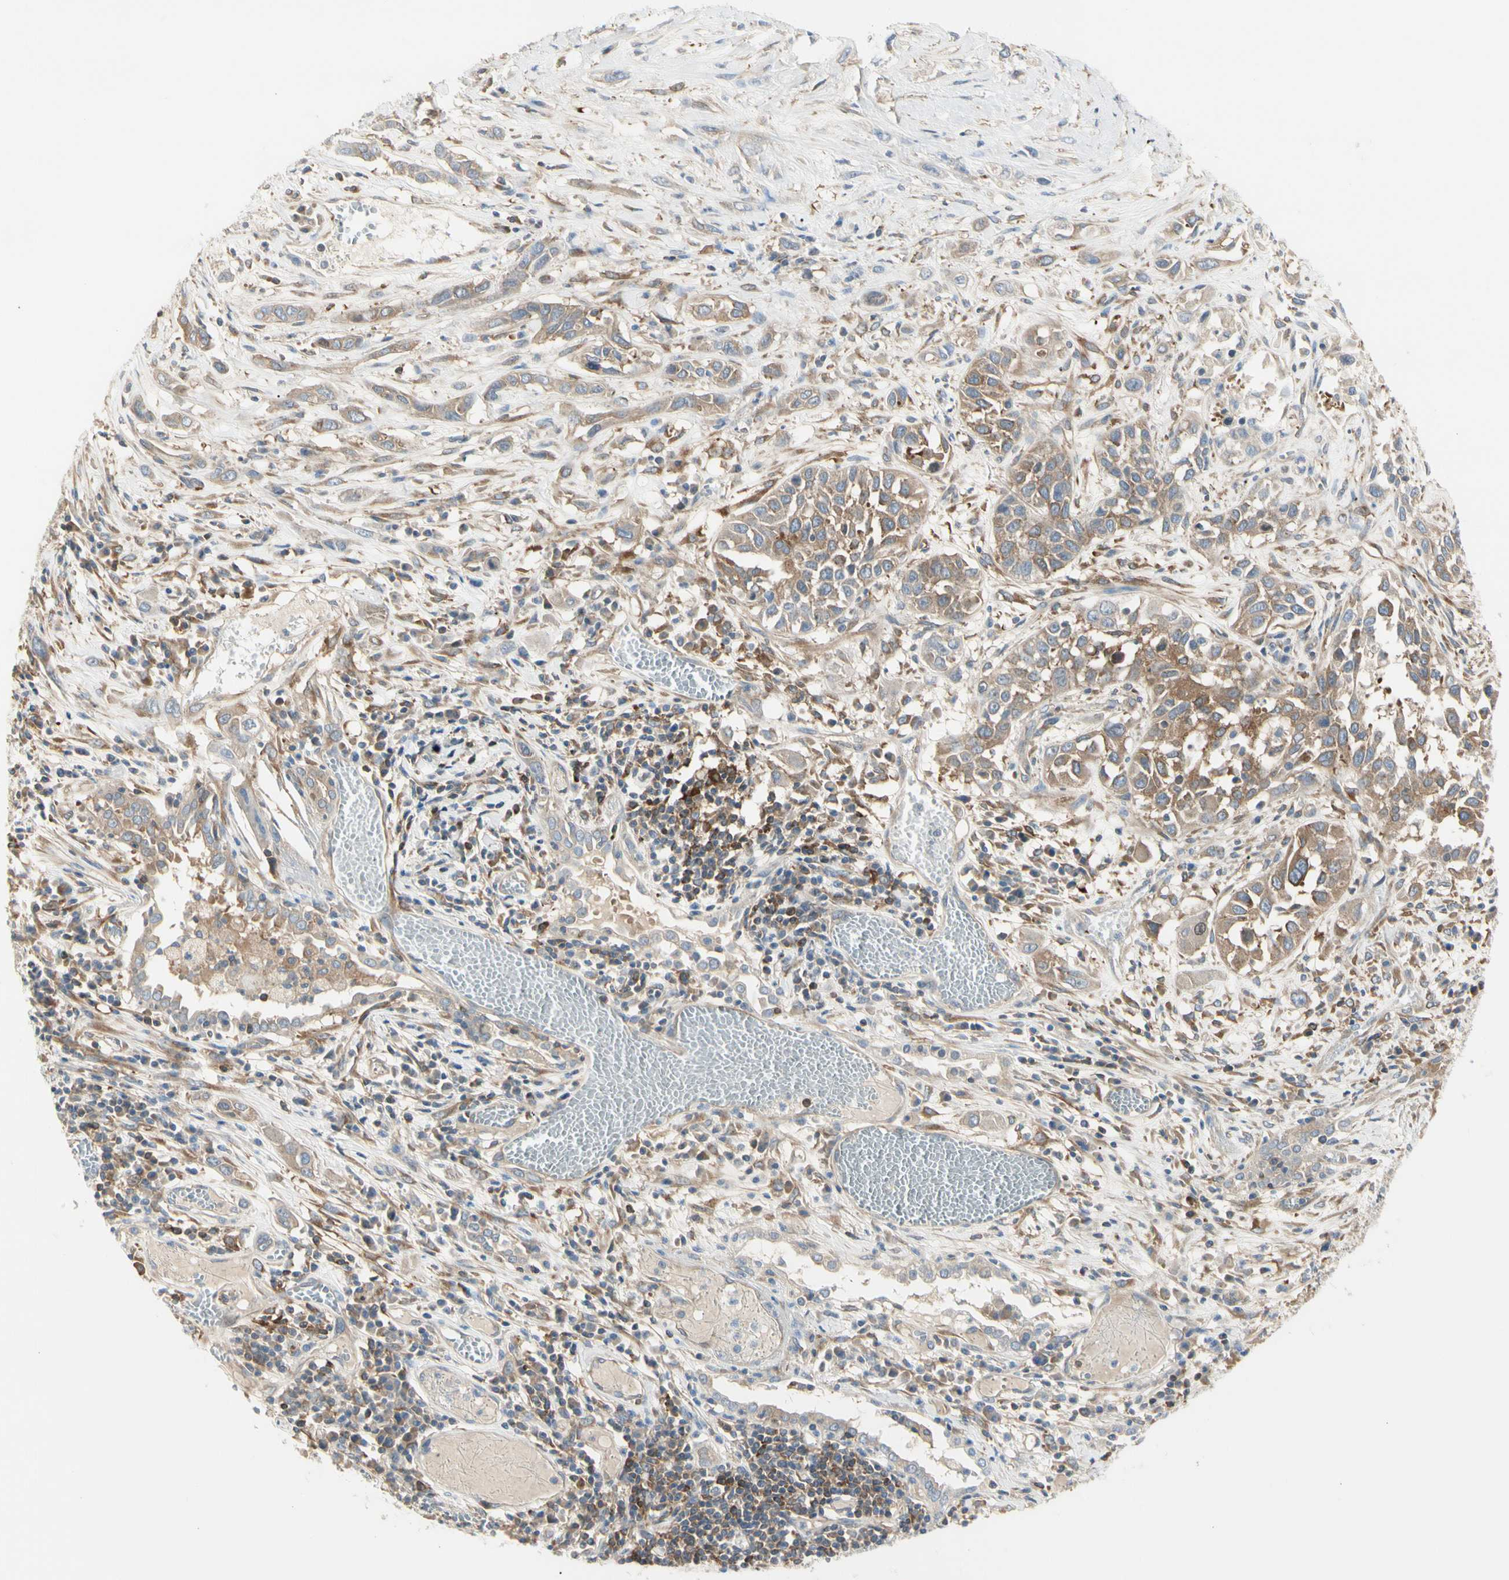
{"staining": {"intensity": "moderate", "quantity": ">75%", "location": "cytoplasmic/membranous"}, "tissue": "lung cancer", "cell_type": "Tumor cells", "image_type": "cancer", "snomed": [{"axis": "morphology", "description": "Squamous cell carcinoma, NOS"}, {"axis": "topography", "description": "Lung"}], "caption": "DAB (3,3'-diaminobenzidine) immunohistochemical staining of lung cancer exhibits moderate cytoplasmic/membranous protein positivity in about >75% of tumor cells. (IHC, brightfield microscopy, high magnification).", "gene": "NFKB2", "patient": {"sex": "male", "age": 71}}